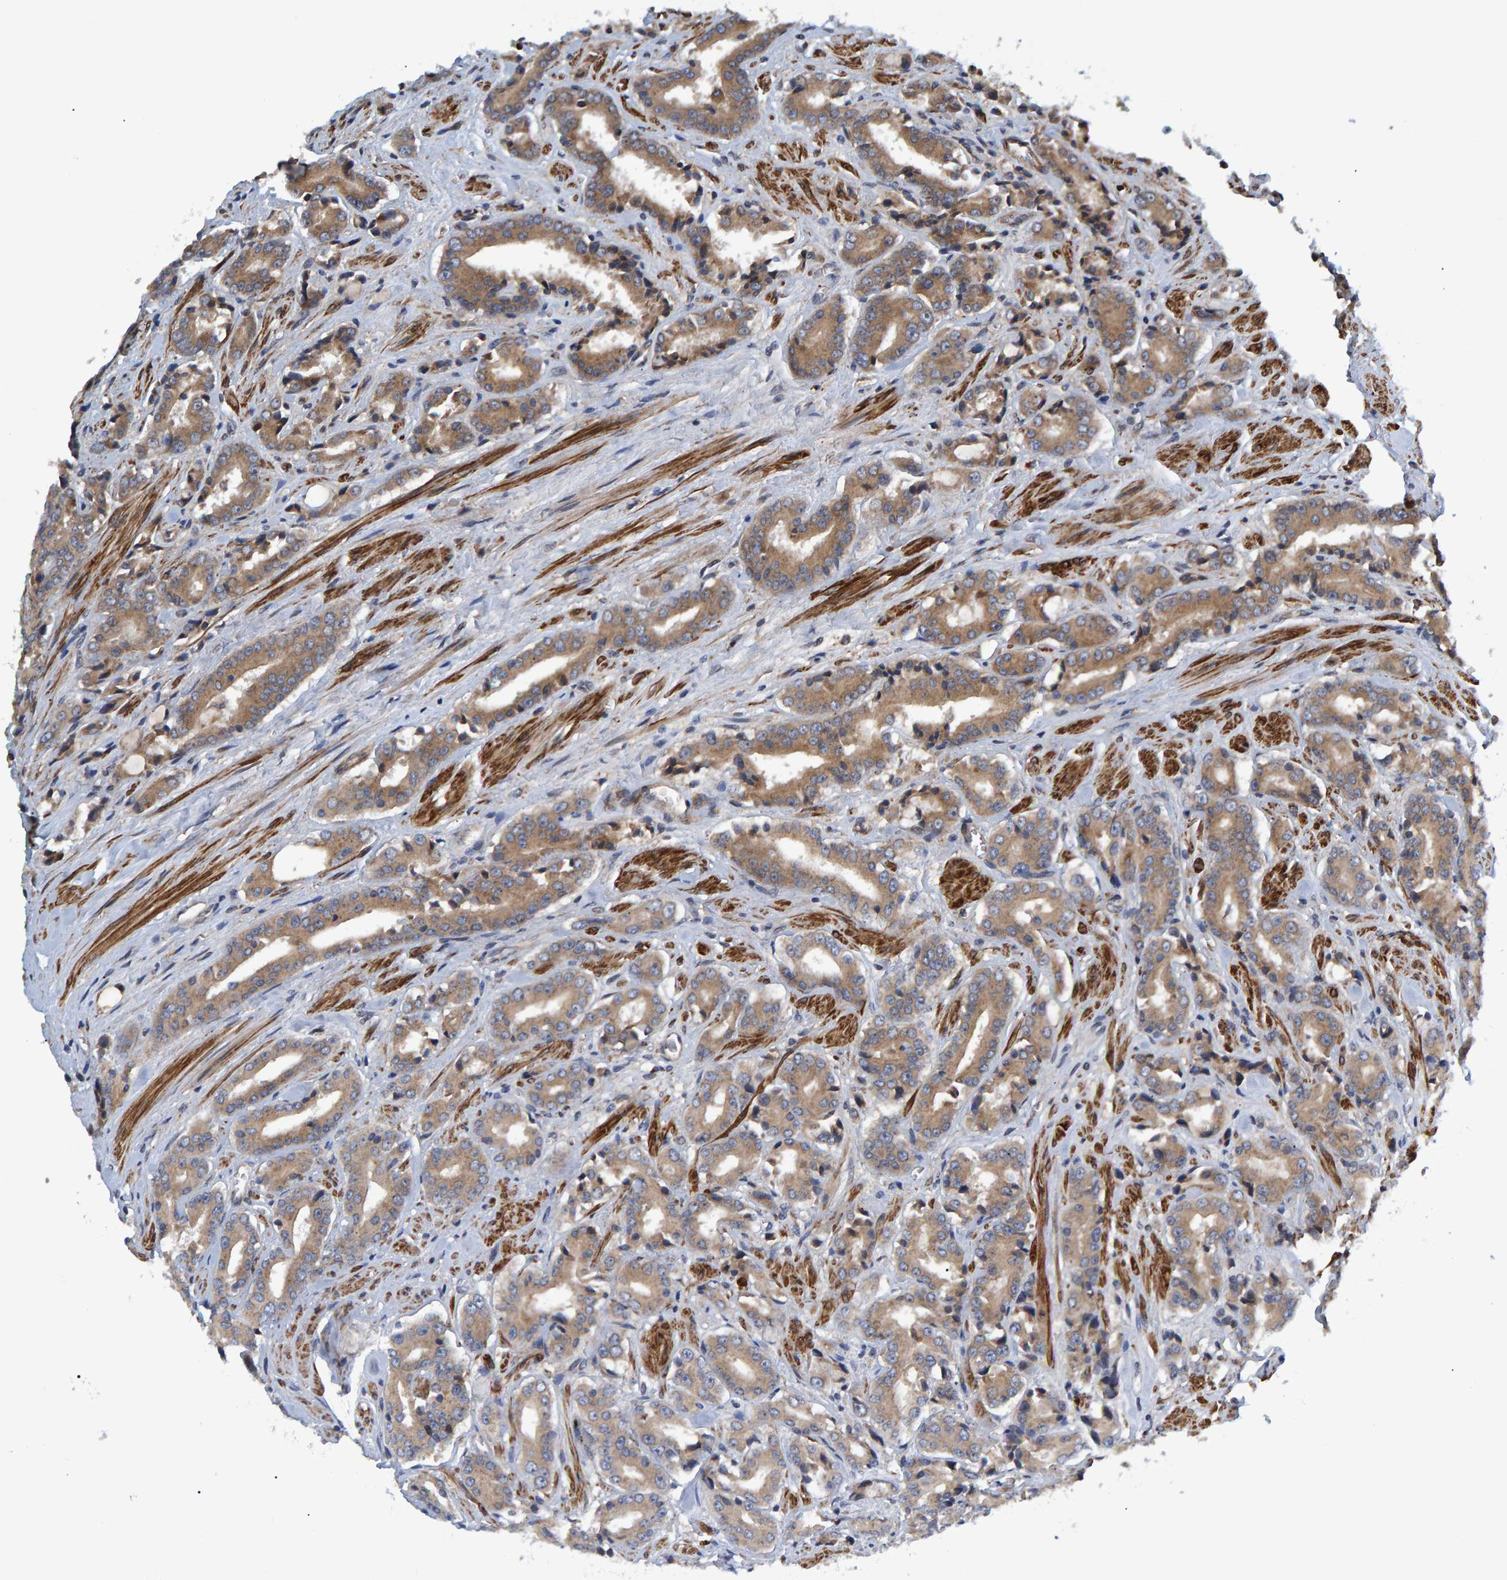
{"staining": {"intensity": "weak", "quantity": ">75%", "location": "cytoplasmic/membranous"}, "tissue": "prostate cancer", "cell_type": "Tumor cells", "image_type": "cancer", "snomed": [{"axis": "morphology", "description": "Adenocarcinoma, High grade"}, {"axis": "topography", "description": "Prostate"}], "caption": "IHC (DAB (3,3'-diaminobenzidine)) staining of human high-grade adenocarcinoma (prostate) exhibits weak cytoplasmic/membranous protein staining in about >75% of tumor cells.", "gene": "ATP6V1H", "patient": {"sex": "male", "age": 71}}